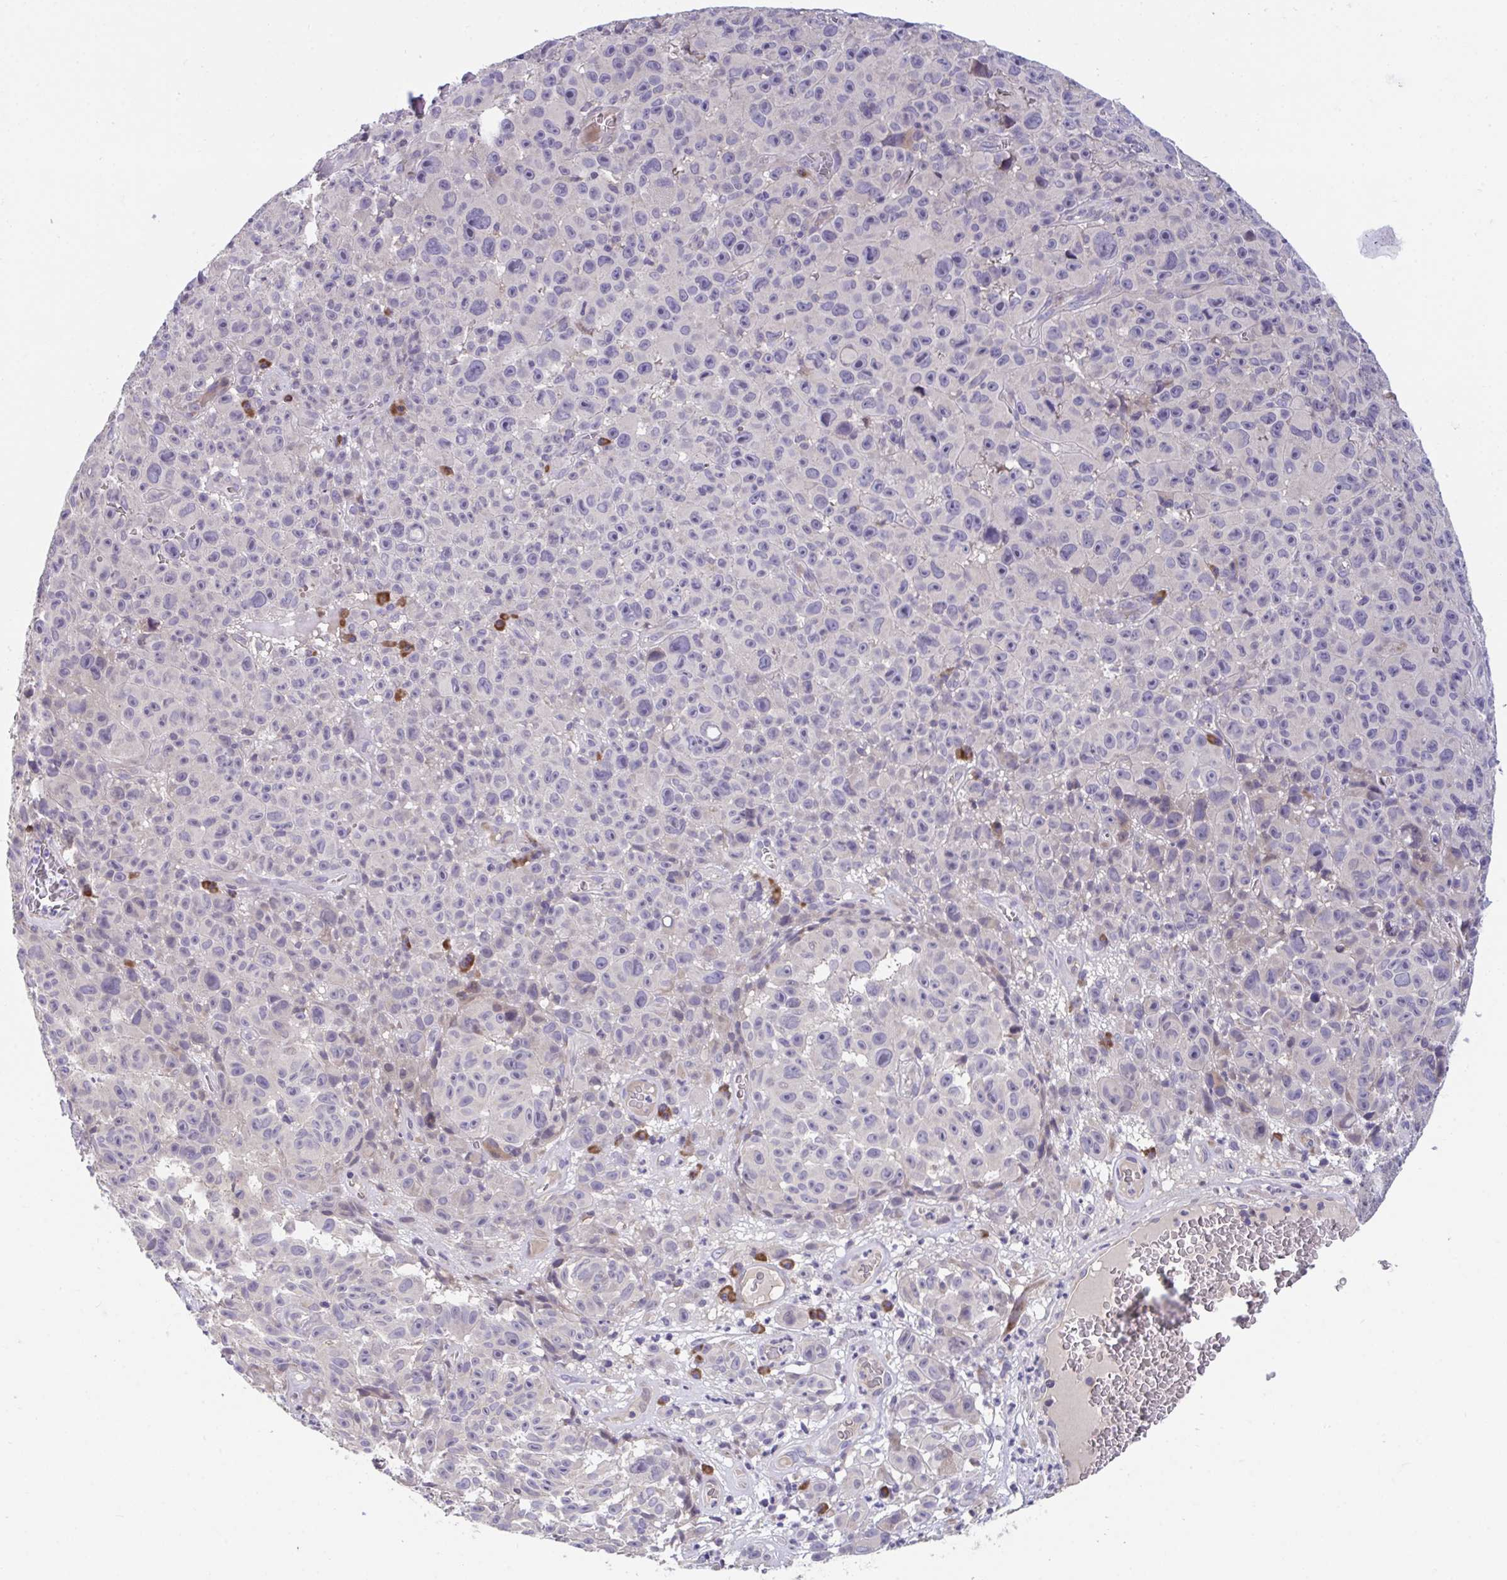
{"staining": {"intensity": "negative", "quantity": "none", "location": "none"}, "tissue": "melanoma", "cell_type": "Tumor cells", "image_type": "cancer", "snomed": [{"axis": "morphology", "description": "Malignant melanoma, NOS"}, {"axis": "topography", "description": "Skin"}], "caption": "This is an IHC image of human malignant melanoma. There is no staining in tumor cells.", "gene": "SUSD4", "patient": {"sex": "female", "age": 82}}